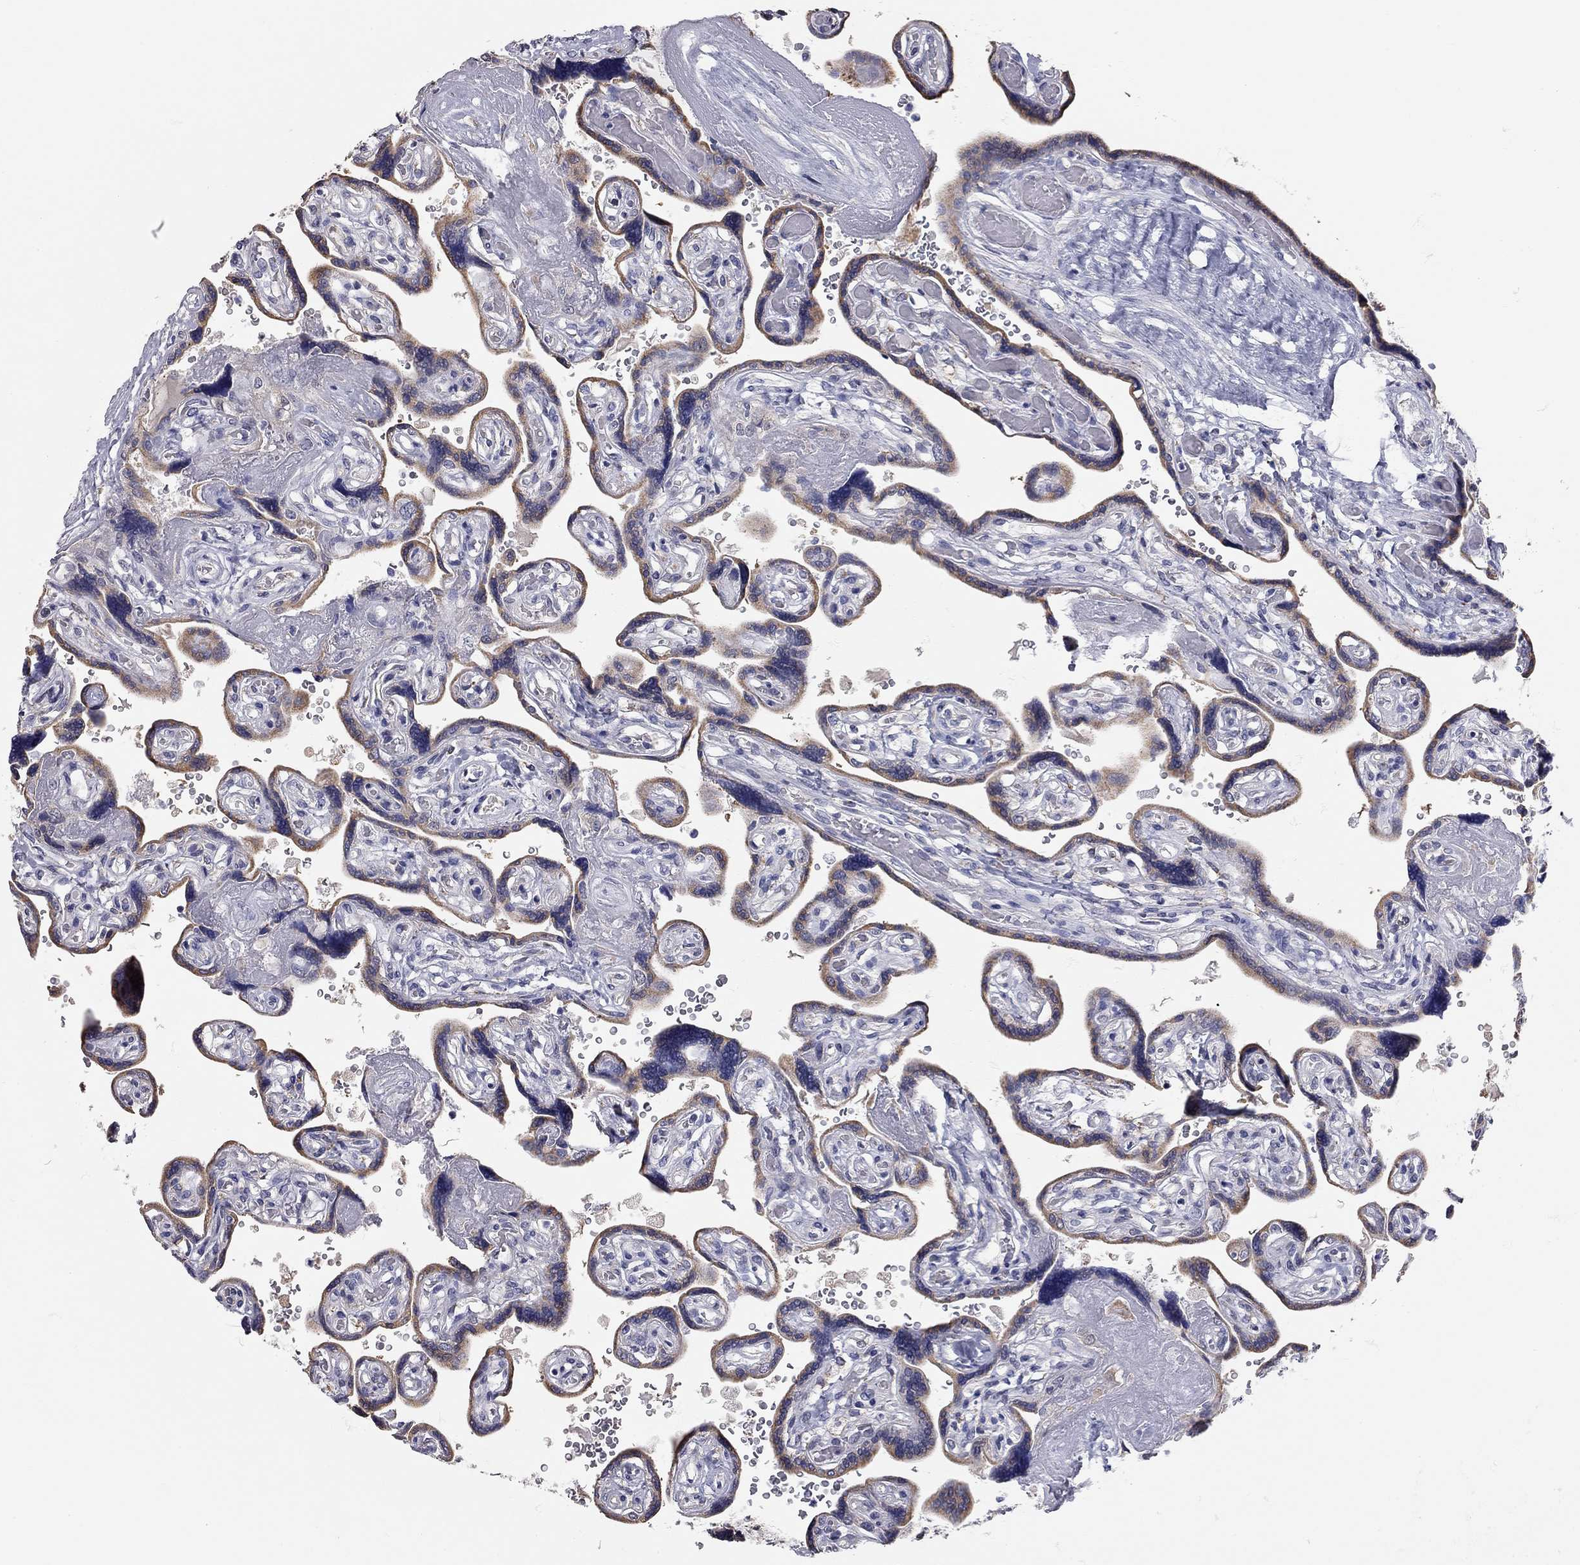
{"staining": {"intensity": "negative", "quantity": "none", "location": "none"}, "tissue": "placenta", "cell_type": "Decidual cells", "image_type": "normal", "snomed": [{"axis": "morphology", "description": "Normal tissue, NOS"}, {"axis": "topography", "description": "Placenta"}], "caption": "High magnification brightfield microscopy of benign placenta stained with DAB (3,3'-diaminobenzidine) (brown) and counterstained with hematoxylin (blue): decidual cells show no significant positivity.", "gene": "XAGE2", "patient": {"sex": "female", "age": 32}}